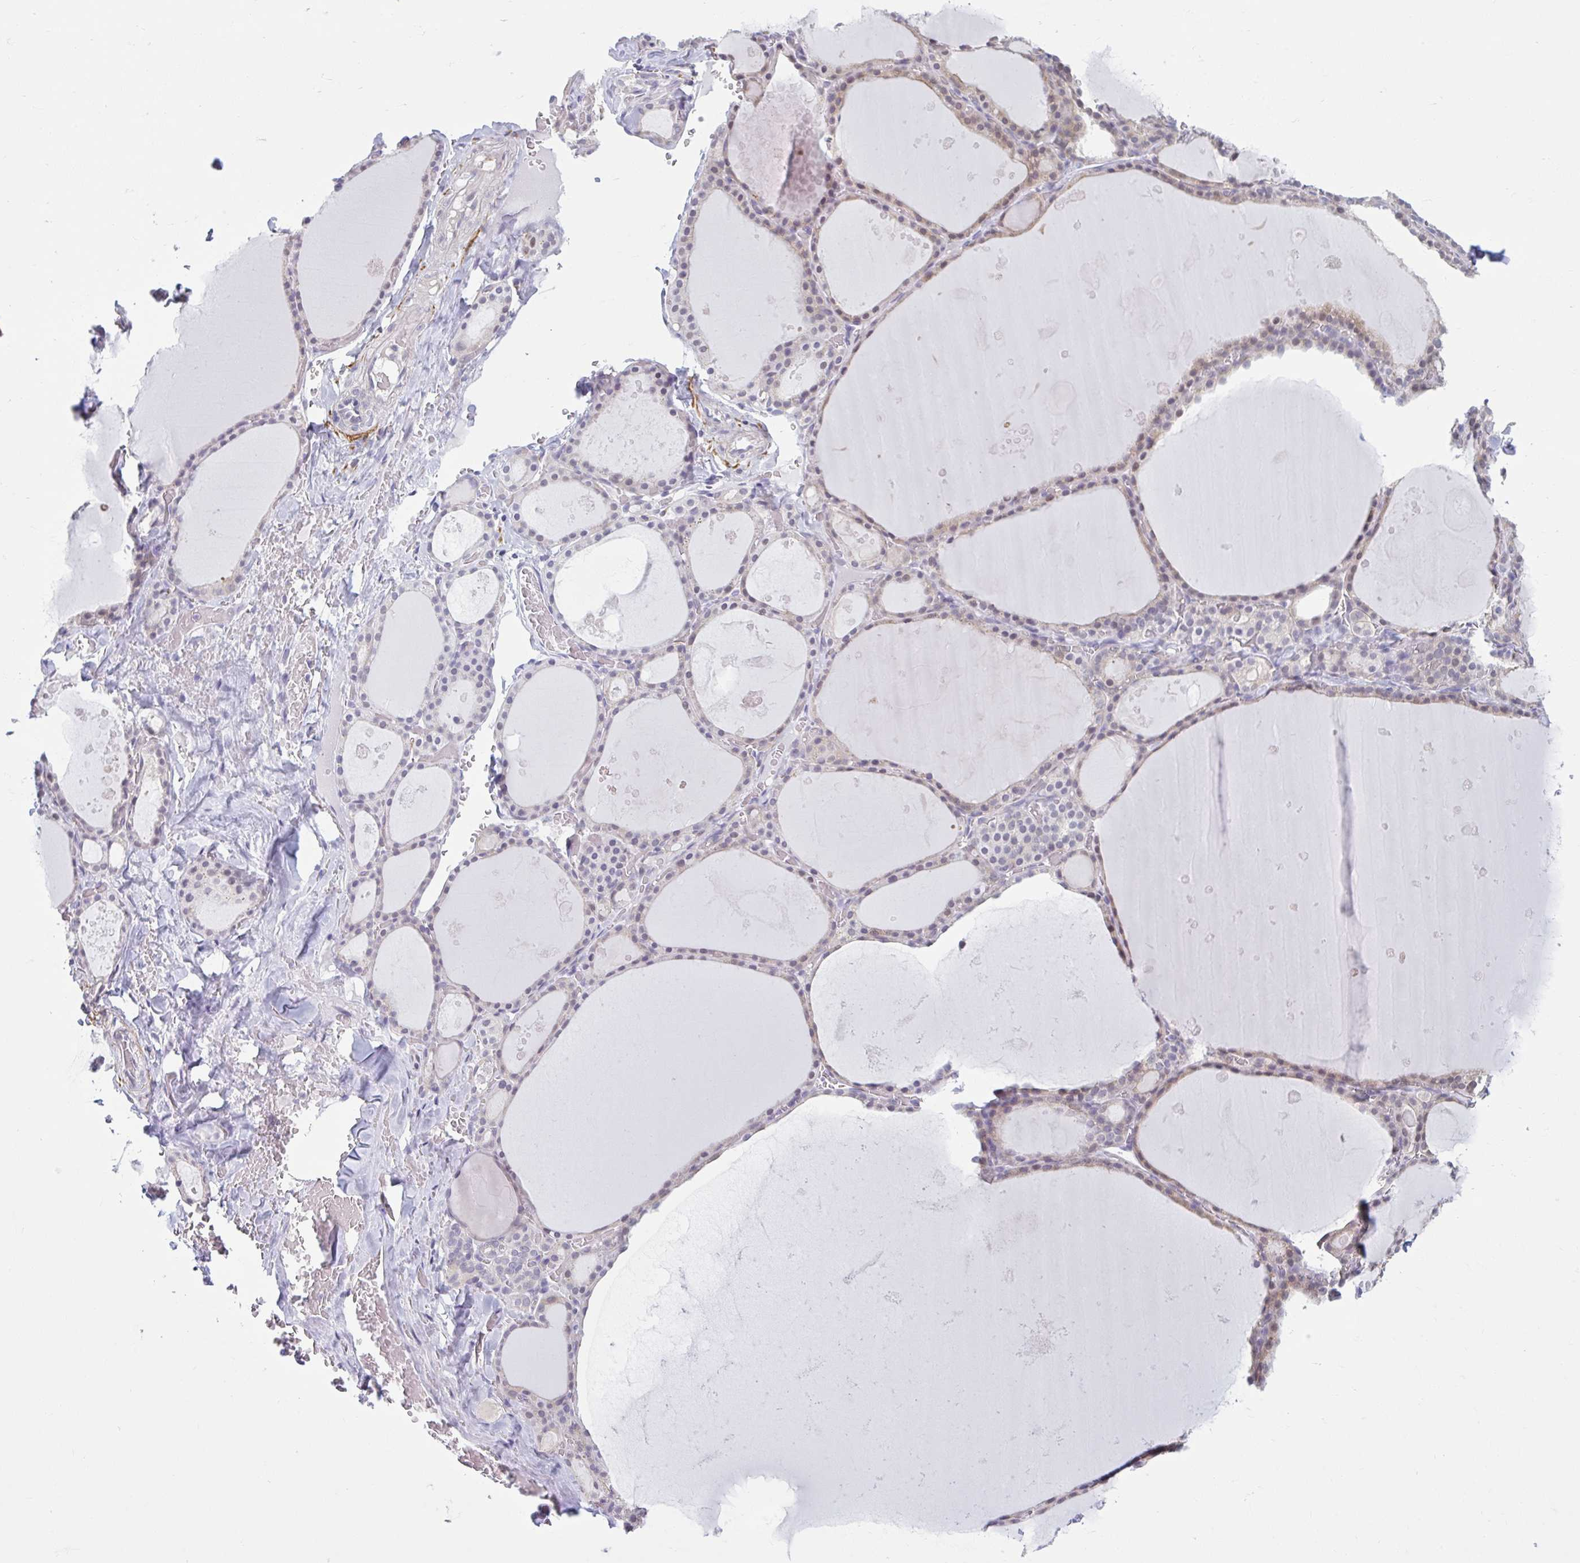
{"staining": {"intensity": "weak", "quantity": "25%-75%", "location": "cytoplasmic/membranous"}, "tissue": "thyroid gland", "cell_type": "Glandular cells", "image_type": "normal", "snomed": [{"axis": "morphology", "description": "Normal tissue, NOS"}, {"axis": "topography", "description": "Thyroid gland"}], "caption": "An image of human thyroid gland stained for a protein demonstrates weak cytoplasmic/membranous brown staining in glandular cells. (Brightfield microscopy of DAB IHC at high magnification).", "gene": "CDH19", "patient": {"sex": "male", "age": 56}}